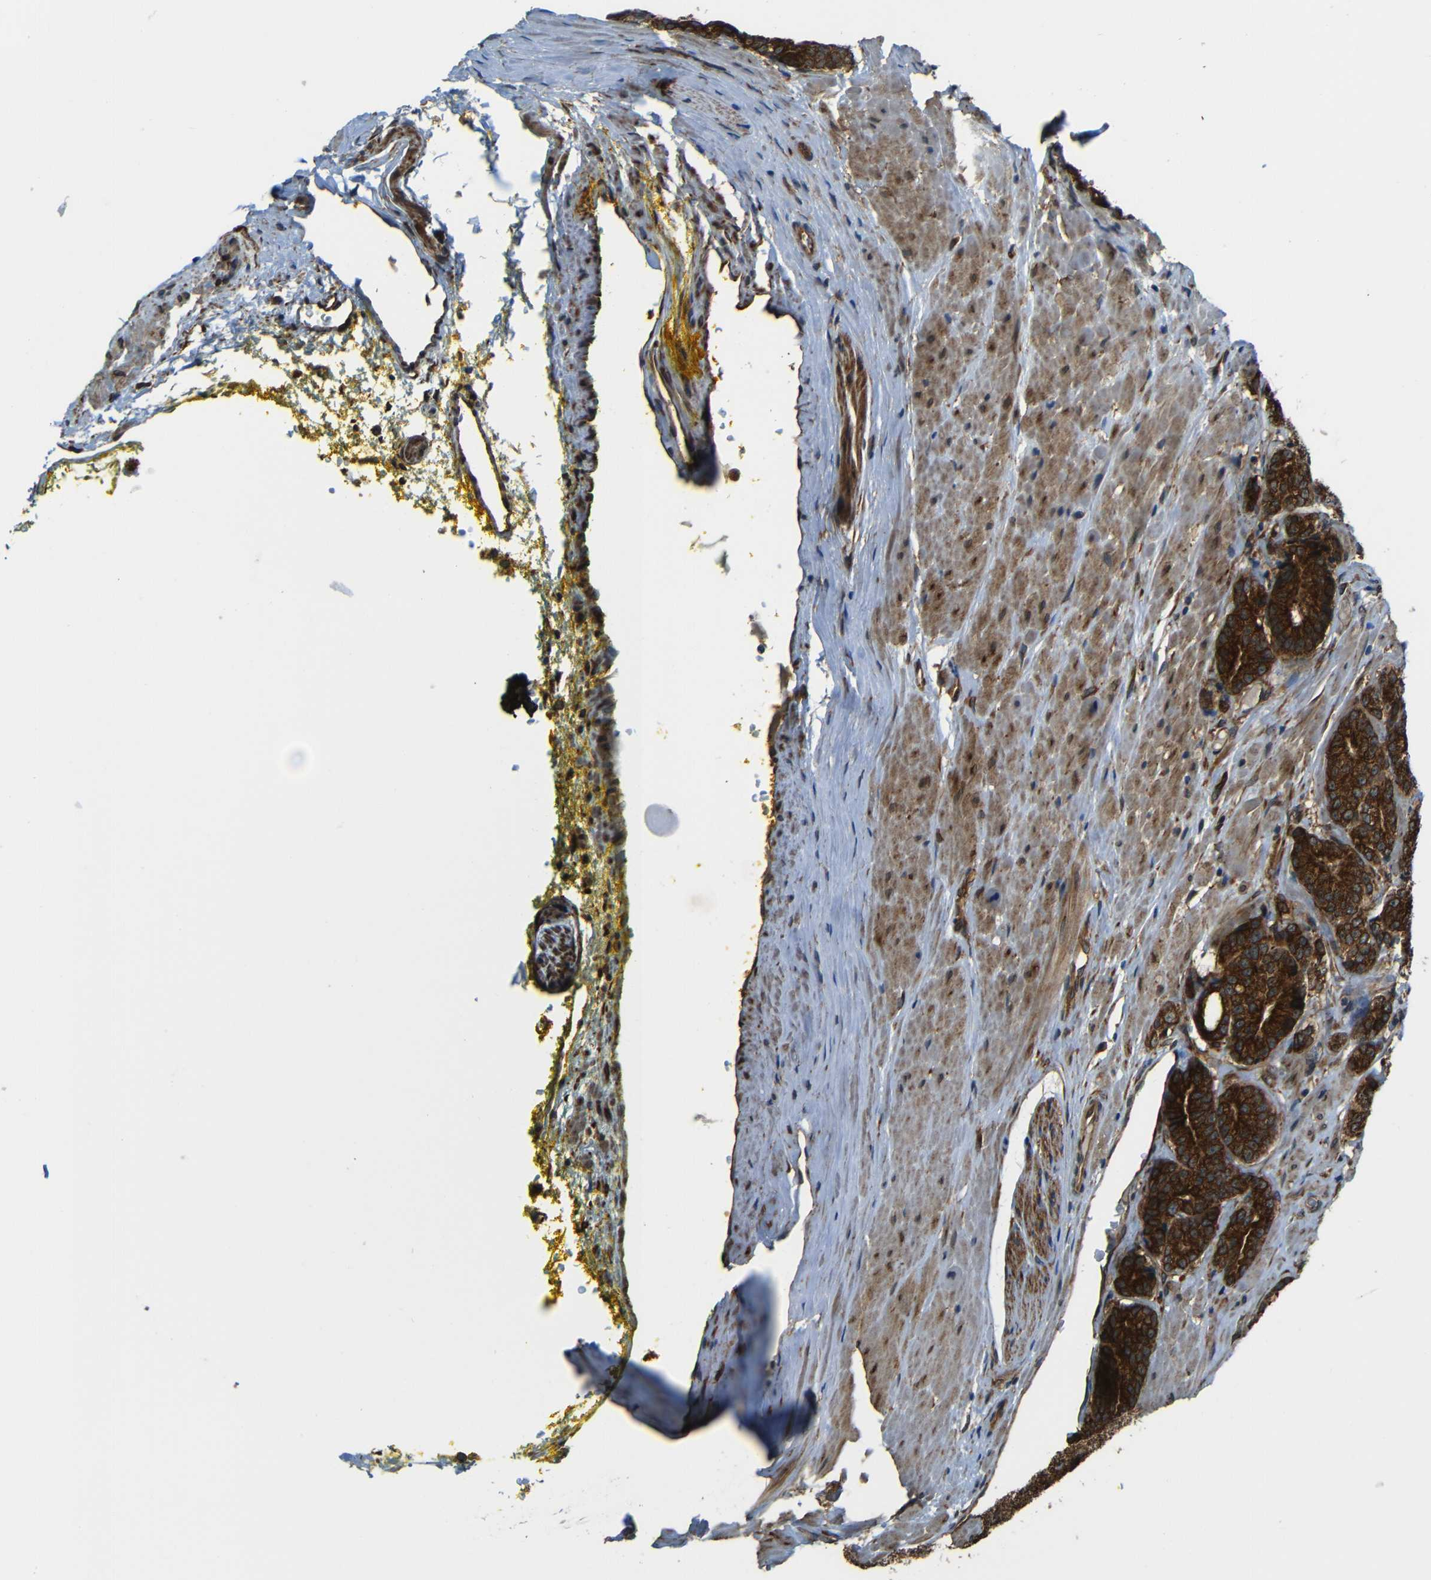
{"staining": {"intensity": "strong", "quantity": ">75%", "location": "cytoplasmic/membranous"}, "tissue": "prostate cancer", "cell_type": "Tumor cells", "image_type": "cancer", "snomed": [{"axis": "morphology", "description": "Adenocarcinoma, High grade"}, {"axis": "topography", "description": "Prostate"}], "caption": "Immunohistochemistry (IHC) of human prostate cancer (high-grade adenocarcinoma) demonstrates high levels of strong cytoplasmic/membranous positivity in about >75% of tumor cells. (DAB IHC, brown staining for protein, blue staining for nuclei).", "gene": "VAPB", "patient": {"sex": "male", "age": 61}}